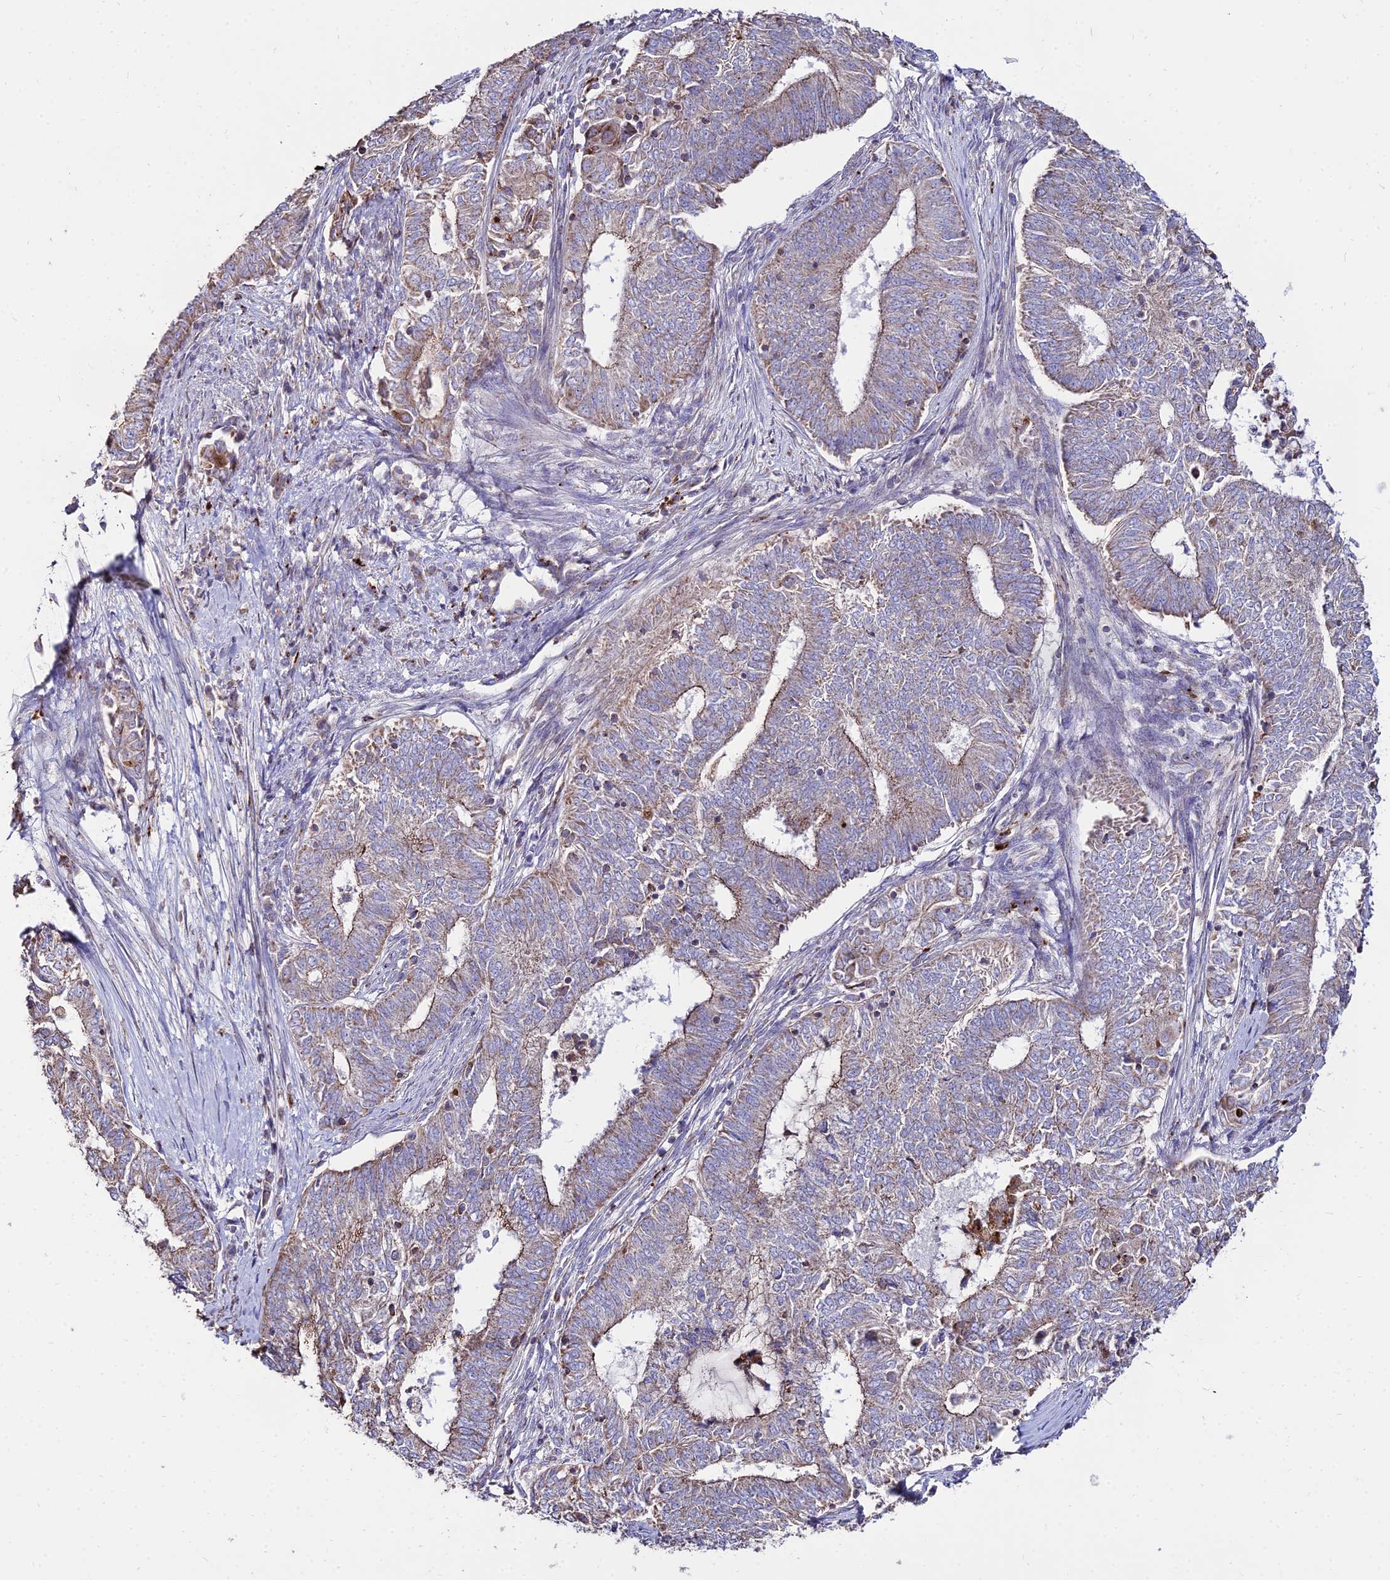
{"staining": {"intensity": "weak", "quantity": "25%-75%", "location": "cytoplasmic/membranous"}, "tissue": "endometrial cancer", "cell_type": "Tumor cells", "image_type": "cancer", "snomed": [{"axis": "morphology", "description": "Adenocarcinoma, NOS"}, {"axis": "topography", "description": "Endometrium"}], "caption": "Immunohistochemical staining of human adenocarcinoma (endometrial) reveals low levels of weak cytoplasmic/membranous positivity in about 25%-75% of tumor cells.", "gene": "PNLIPRP3", "patient": {"sex": "female", "age": 62}}